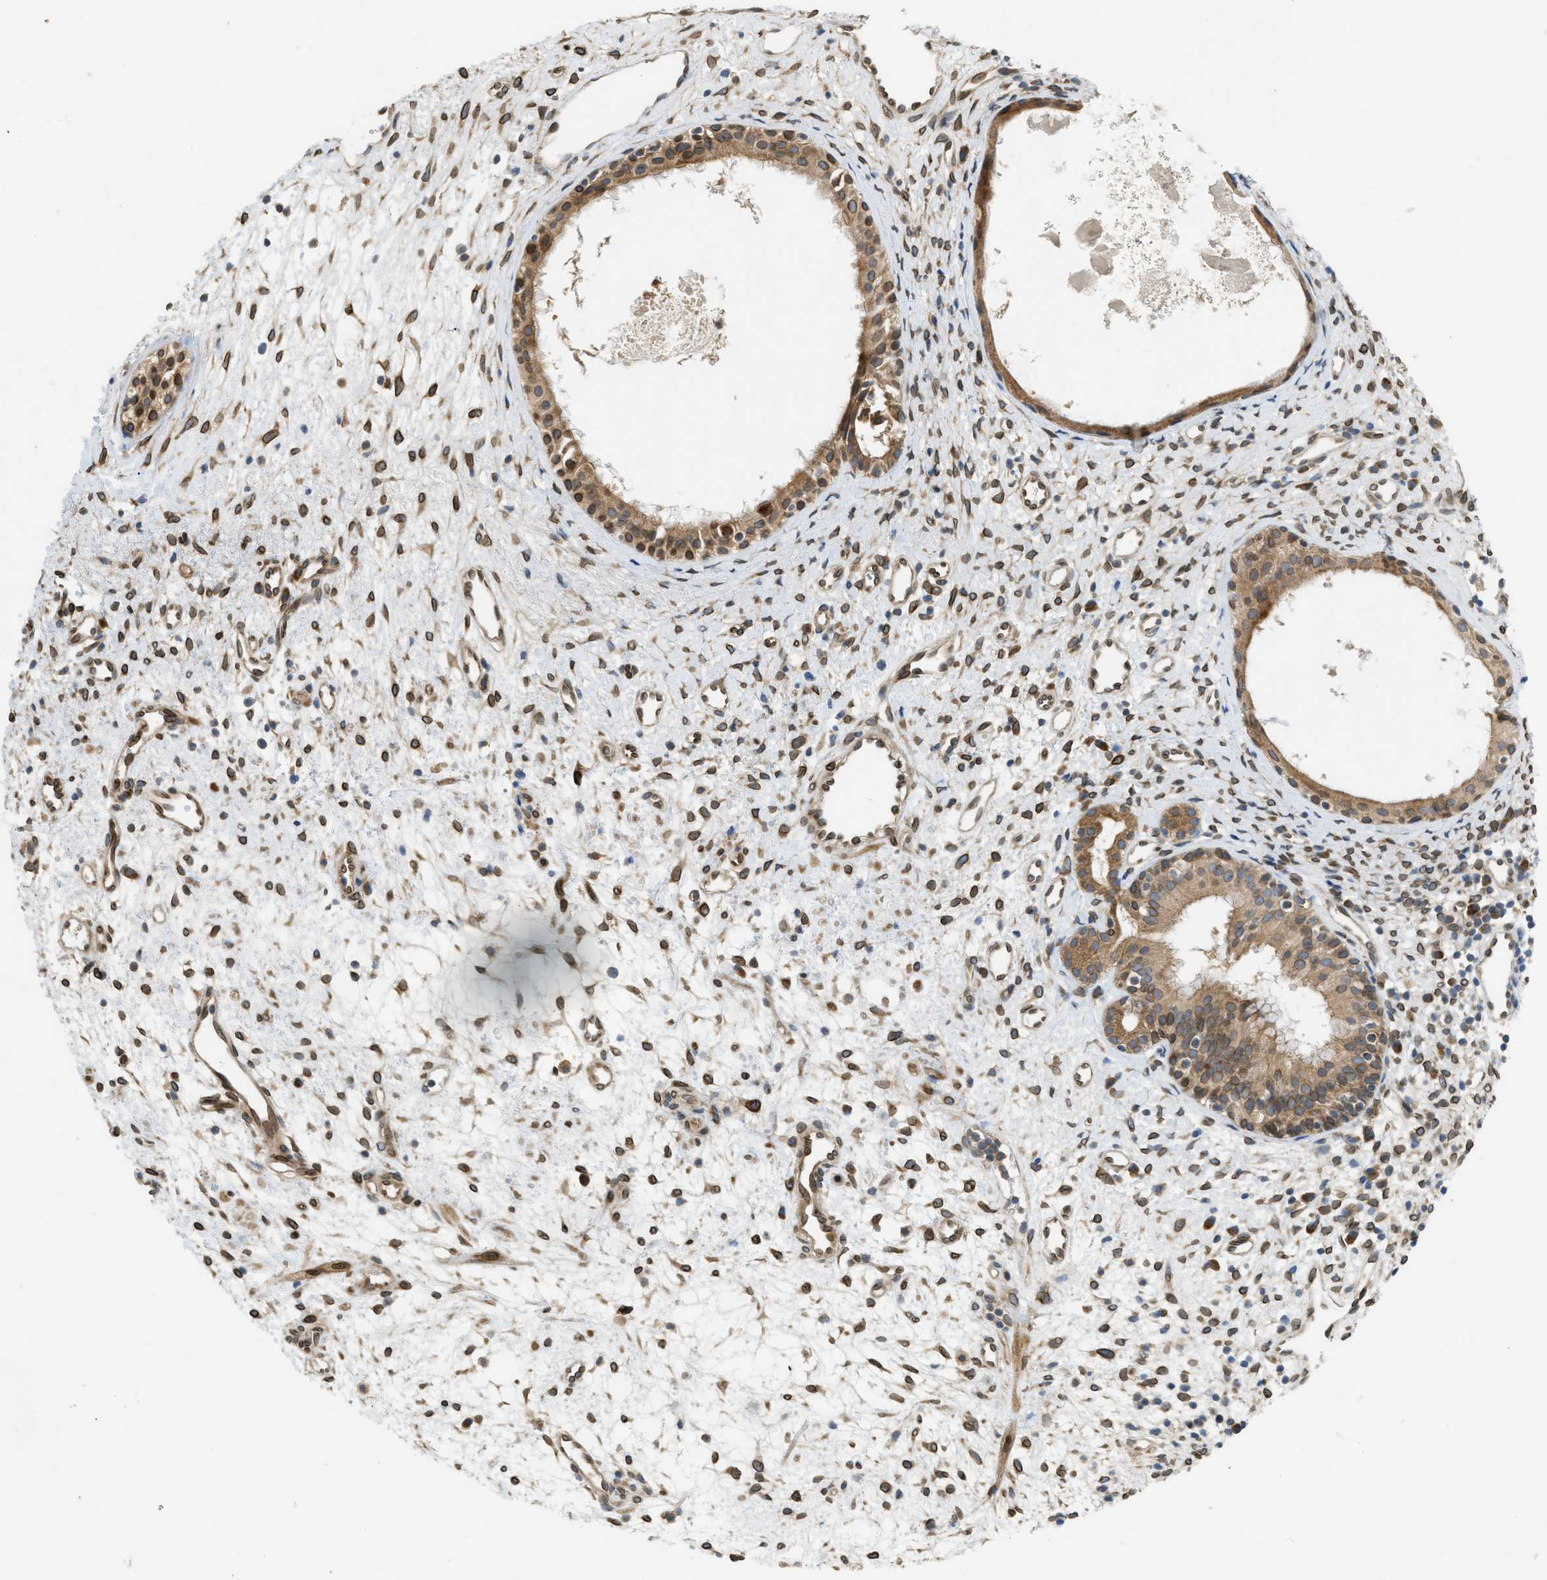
{"staining": {"intensity": "moderate", "quantity": ">75%", "location": "cytoplasmic/membranous"}, "tissue": "nasopharynx", "cell_type": "Respiratory epithelial cells", "image_type": "normal", "snomed": [{"axis": "morphology", "description": "Normal tissue, NOS"}, {"axis": "topography", "description": "Nasopharynx"}], "caption": "Immunohistochemistry (DAB) staining of benign human nasopharynx shows moderate cytoplasmic/membranous protein positivity in about >75% of respiratory epithelial cells. (Stains: DAB in brown, nuclei in blue, Microscopy: brightfield microscopy at high magnification).", "gene": "EIF2AK3", "patient": {"sex": "male", "age": 22}}